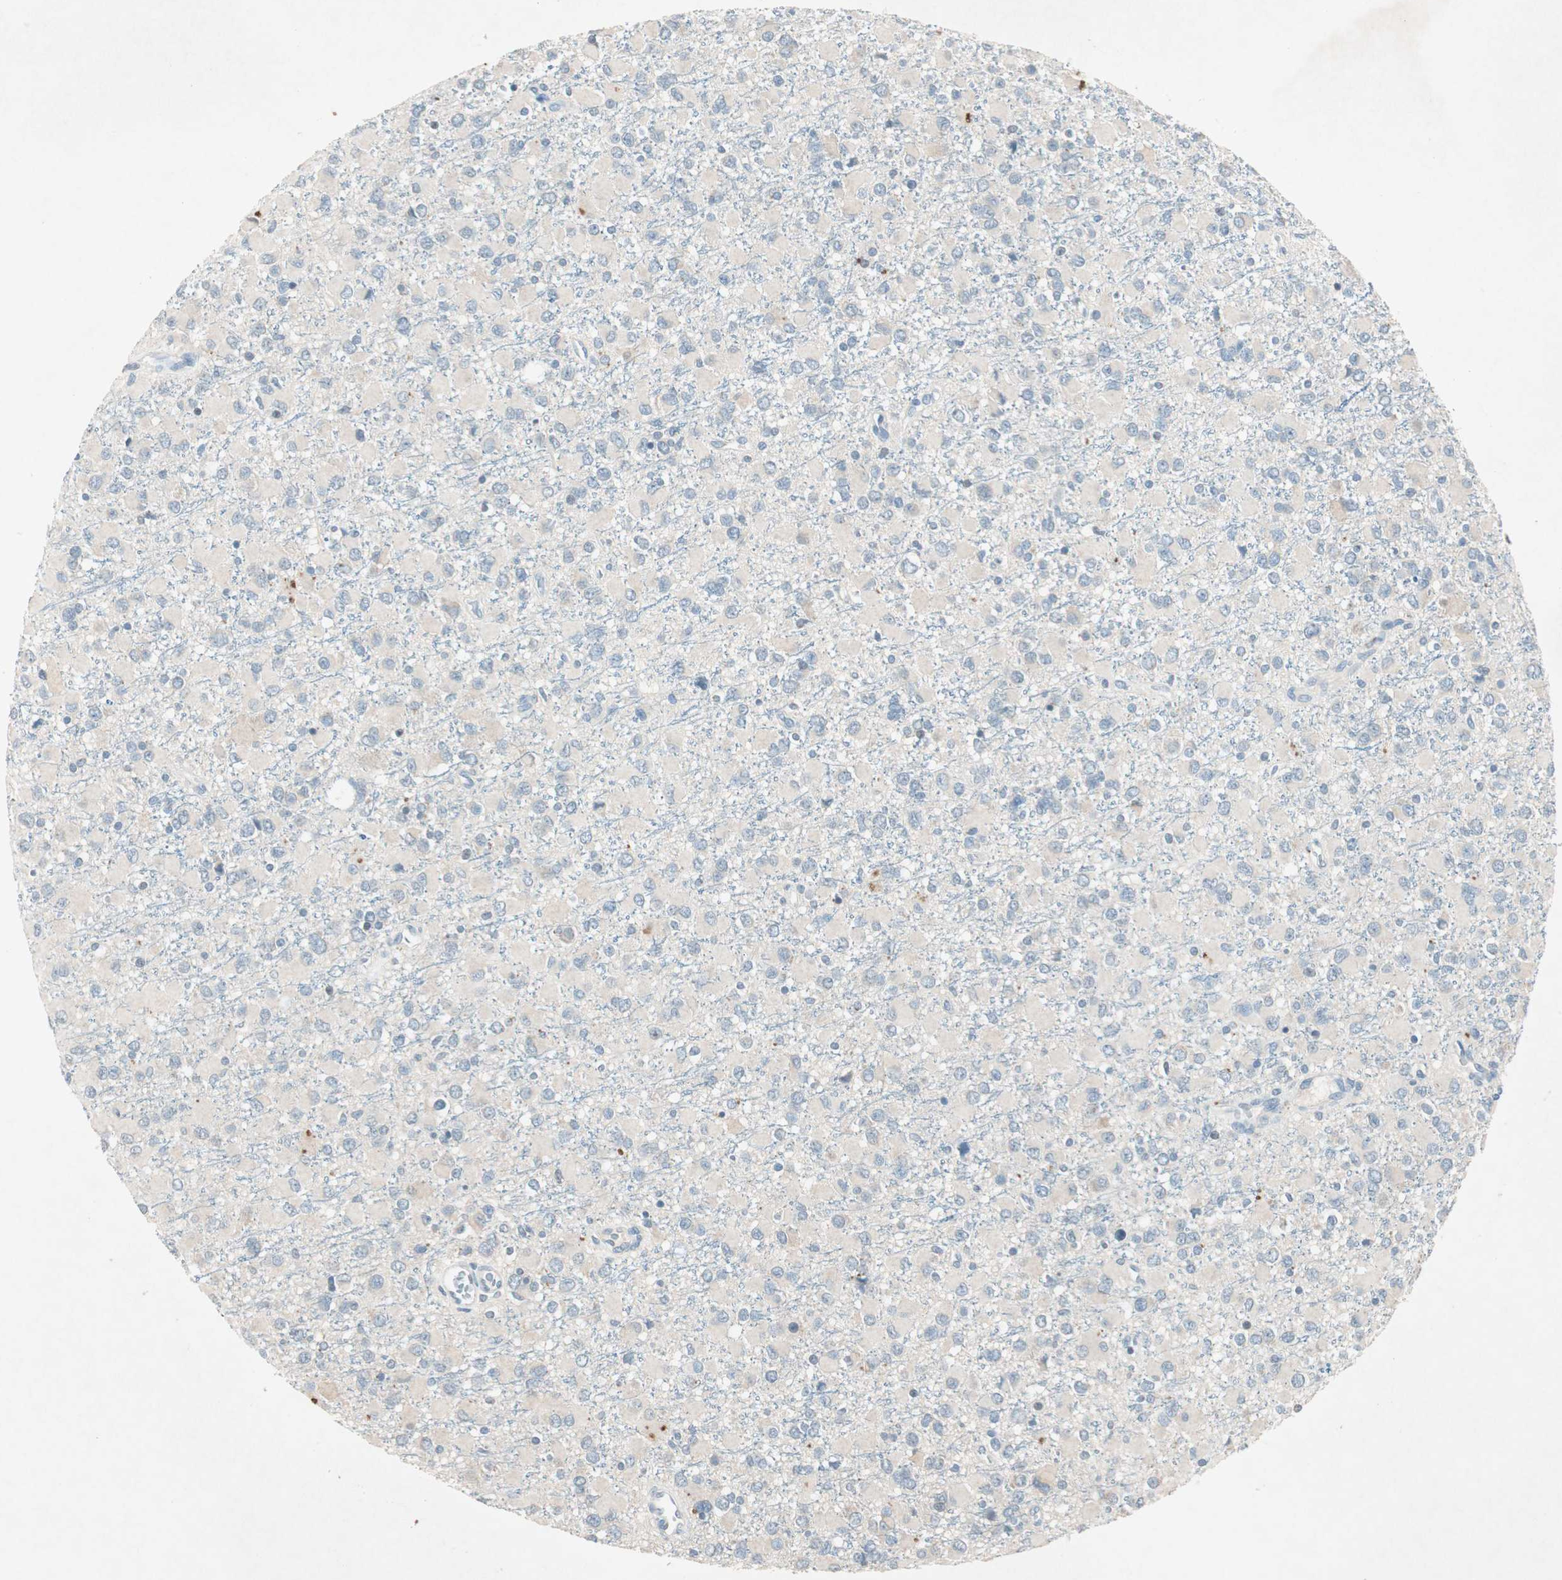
{"staining": {"intensity": "weak", "quantity": "<25%", "location": "cytoplasmic/membranous"}, "tissue": "glioma", "cell_type": "Tumor cells", "image_type": "cancer", "snomed": [{"axis": "morphology", "description": "Glioma, malignant, Low grade"}, {"axis": "topography", "description": "Brain"}], "caption": "Human malignant low-grade glioma stained for a protein using immunohistochemistry (IHC) demonstrates no staining in tumor cells.", "gene": "NKAIN1", "patient": {"sex": "male", "age": 42}}